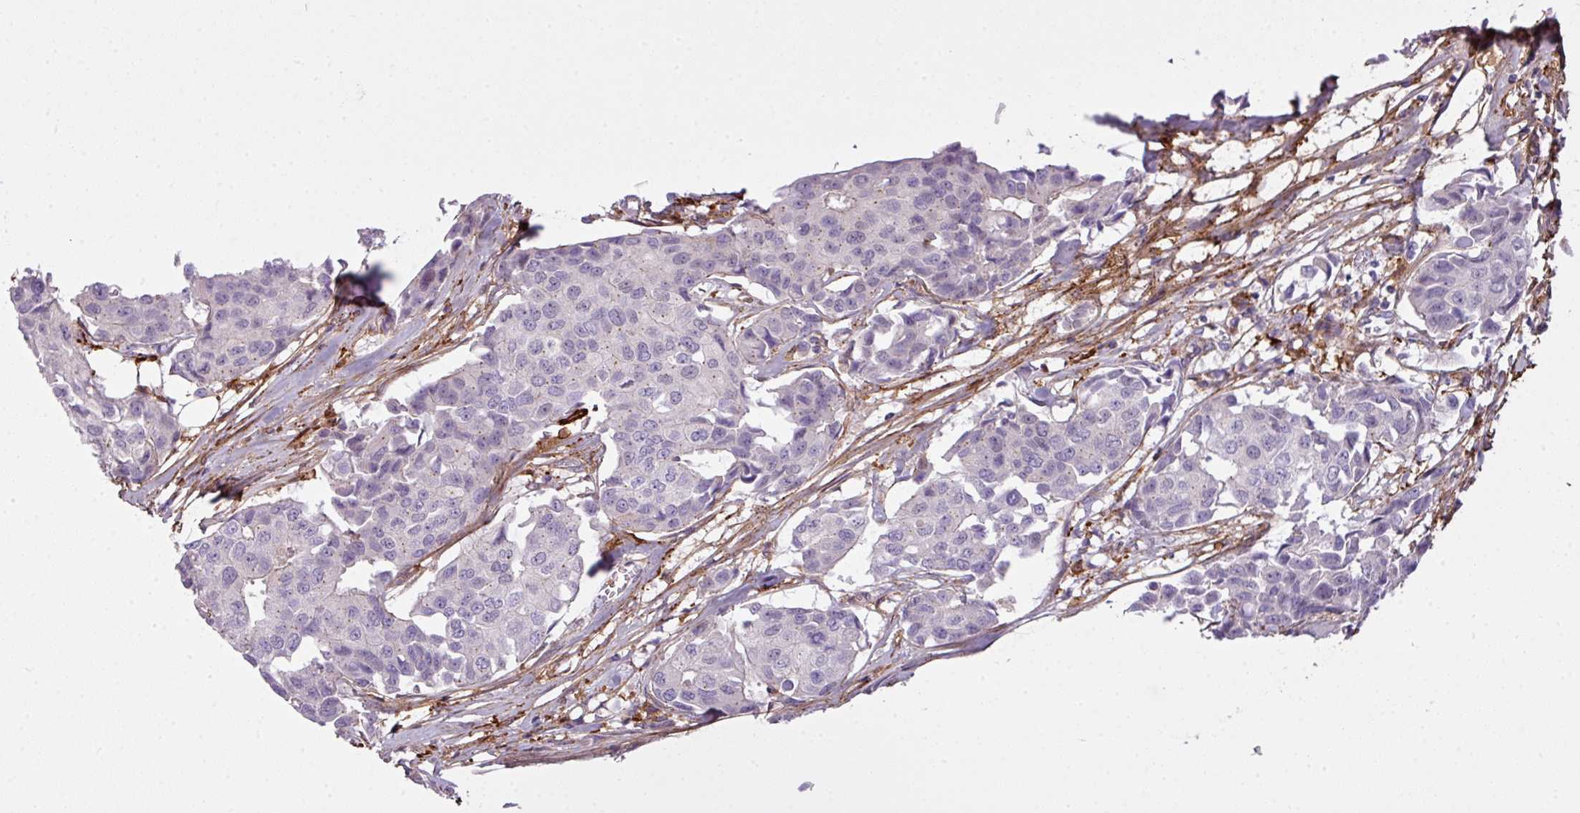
{"staining": {"intensity": "negative", "quantity": "none", "location": "none"}, "tissue": "breast cancer", "cell_type": "Tumor cells", "image_type": "cancer", "snomed": [{"axis": "morphology", "description": "Duct carcinoma"}, {"axis": "topography", "description": "Breast"}], "caption": "A histopathology image of human breast infiltrating ductal carcinoma is negative for staining in tumor cells.", "gene": "COL8A1", "patient": {"sex": "female", "age": 80}}